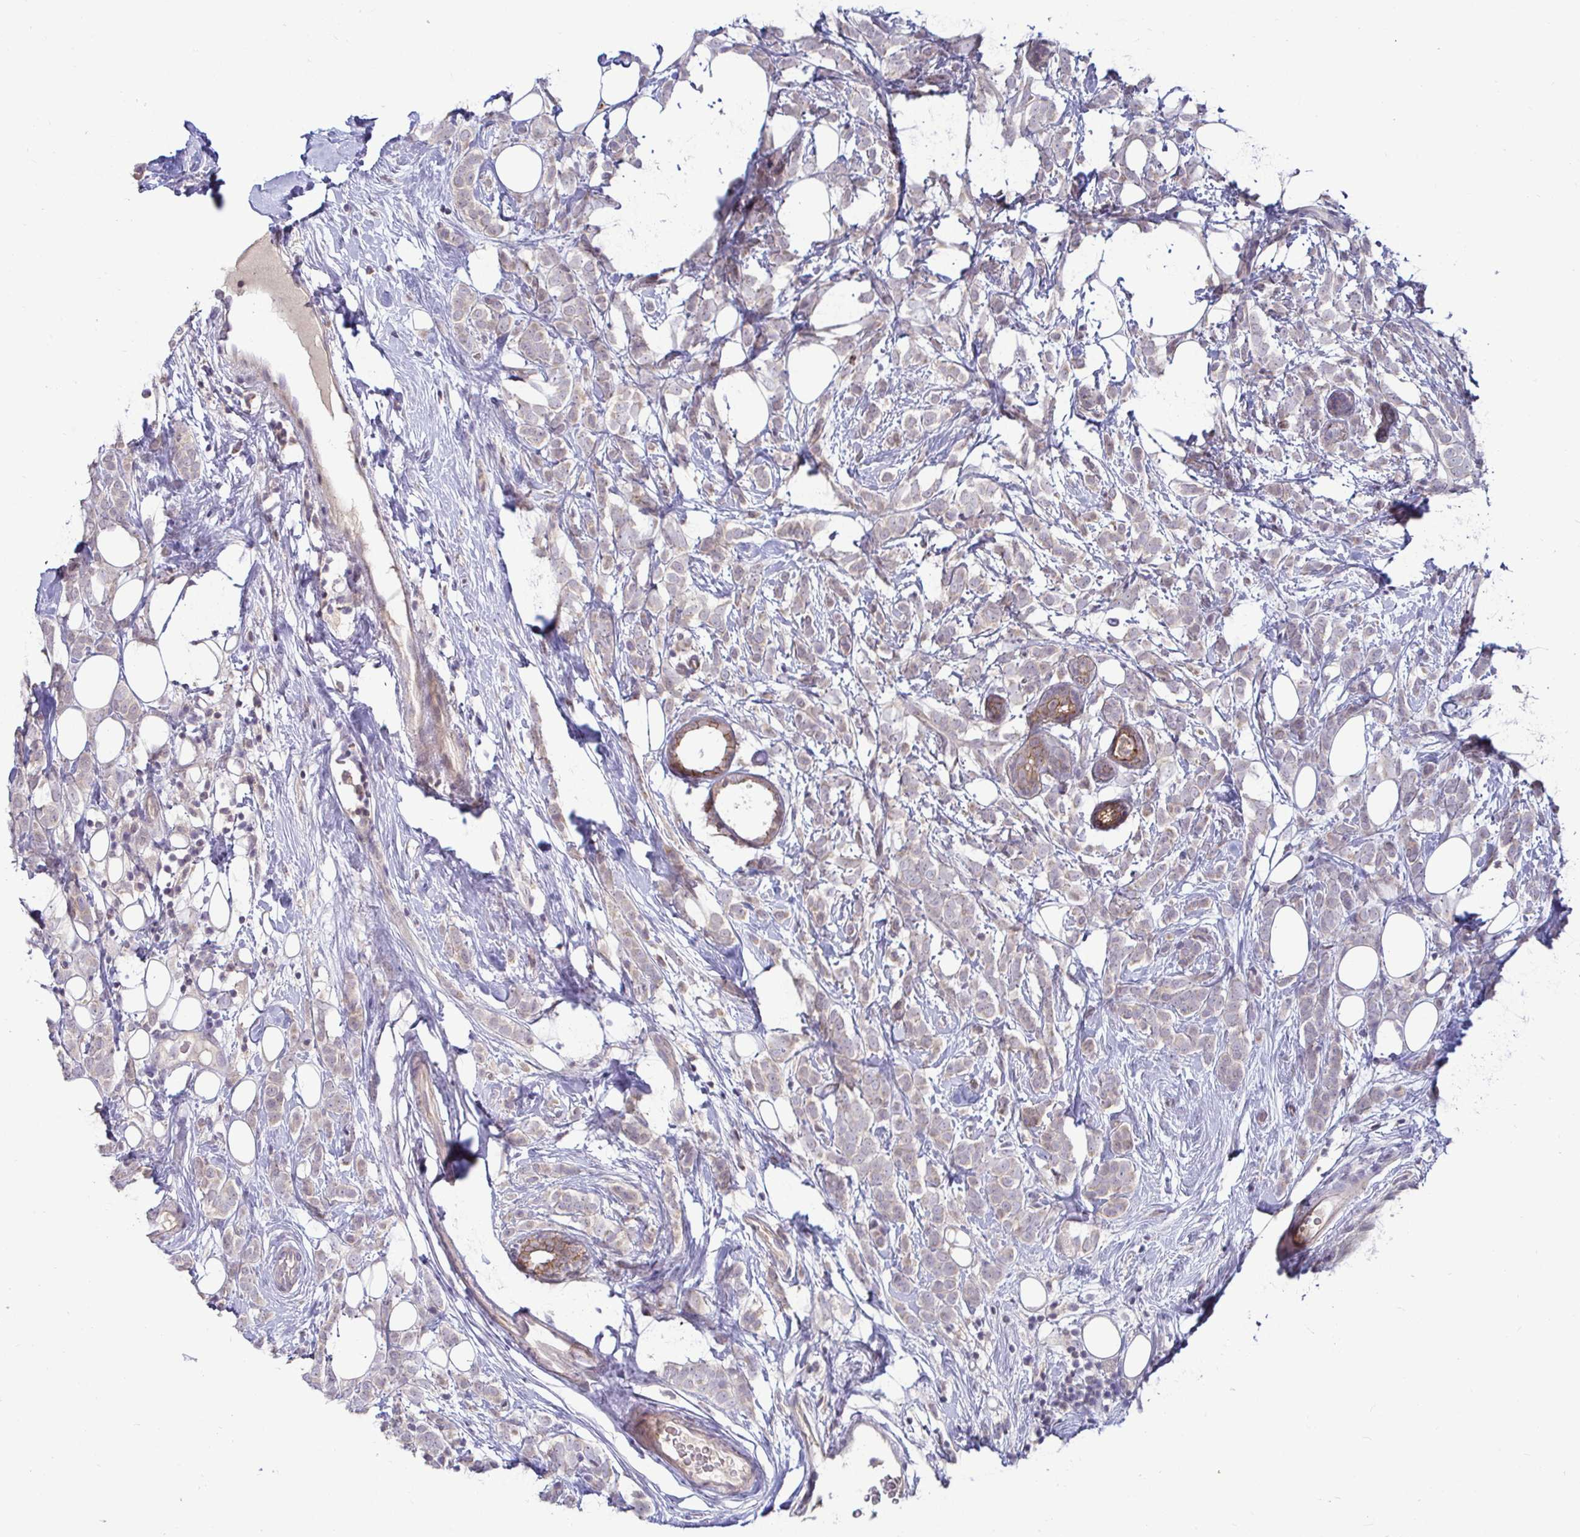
{"staining": {"intensity": "weak", "quantity": "25%-75%", "location": "cytoplasmic/membranous"}, "tissue": "breast cancer", "cell_type": "Tumor cells", "image_type": "cancer", "snomed": [{"axis": "morphology", "description": "Lobular carcinoma"}, {"axis": "topography", "description": "Breast"}], "caption": "The histopathology image reveals staining of breast cancer (lobular carcinoma), revealing weak cytoplasmic/membranous protein positivity (brown color) within tumor cells. (DAB (3,3'-diaminobenzidine) = brown stain, brightfield microscopy at high magnification).", "gene": "GSTM1", "patient": {"sex": "female", "age": 49}}